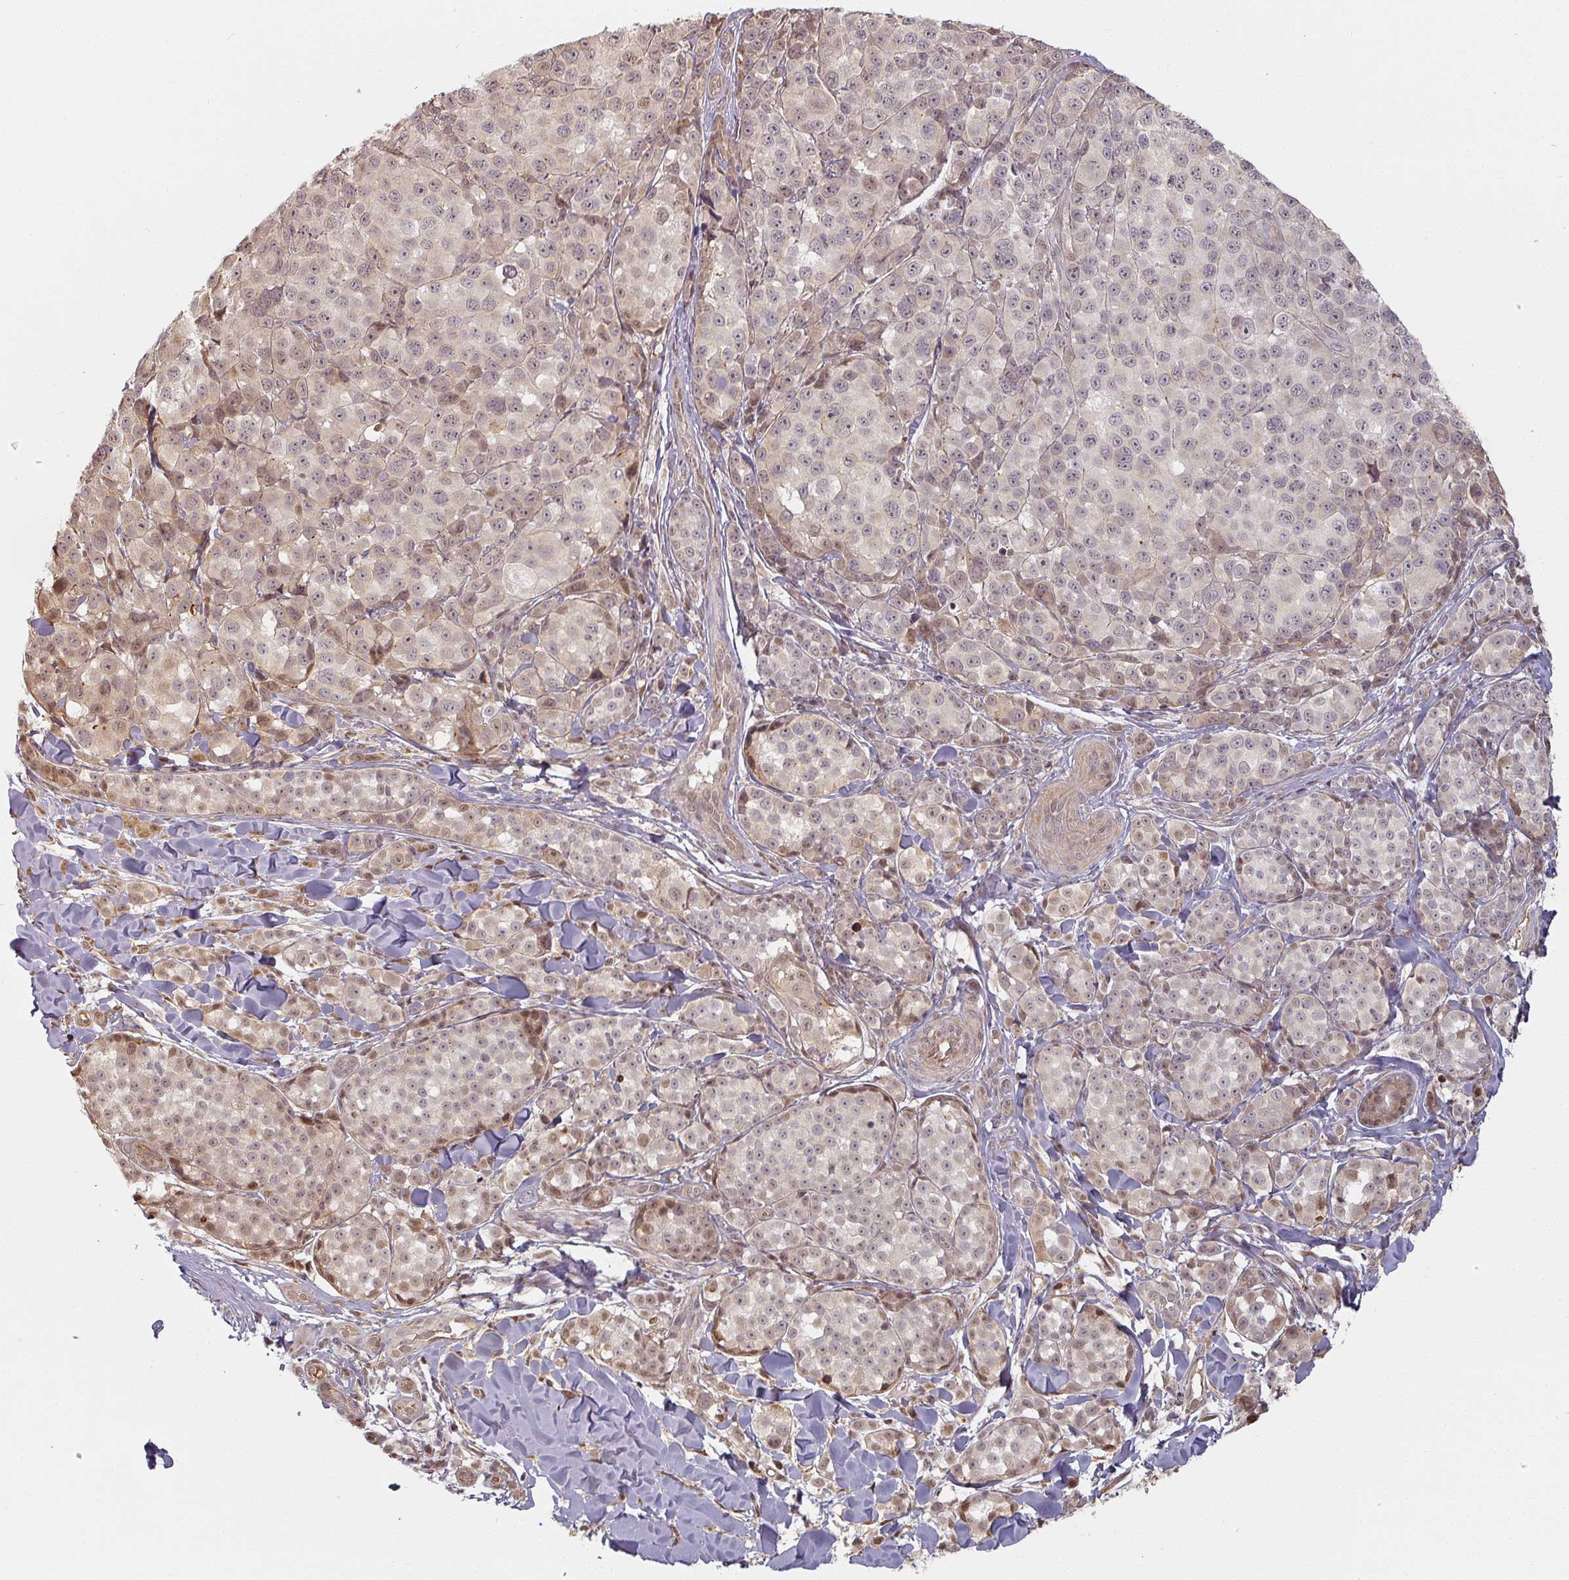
{"staining": {"intensity": "weak", "quantity": ">75%", "location": "nuclear"}, "tissue": "melanoma", "cell_type": "Tumor cells", "image_type": "cancer", "snomed": [{"axis": "morphology", "description": "Malignant melanoma, NOS"}, {"axis": "topography", "description": "Skin"}], "caption": "A photomicrograph of human melanoma stained for a protein reveals weak nuclear brown staining in tumor cells.", "gene": "MED19", "patient": {"sex": "female", "age": 35}}